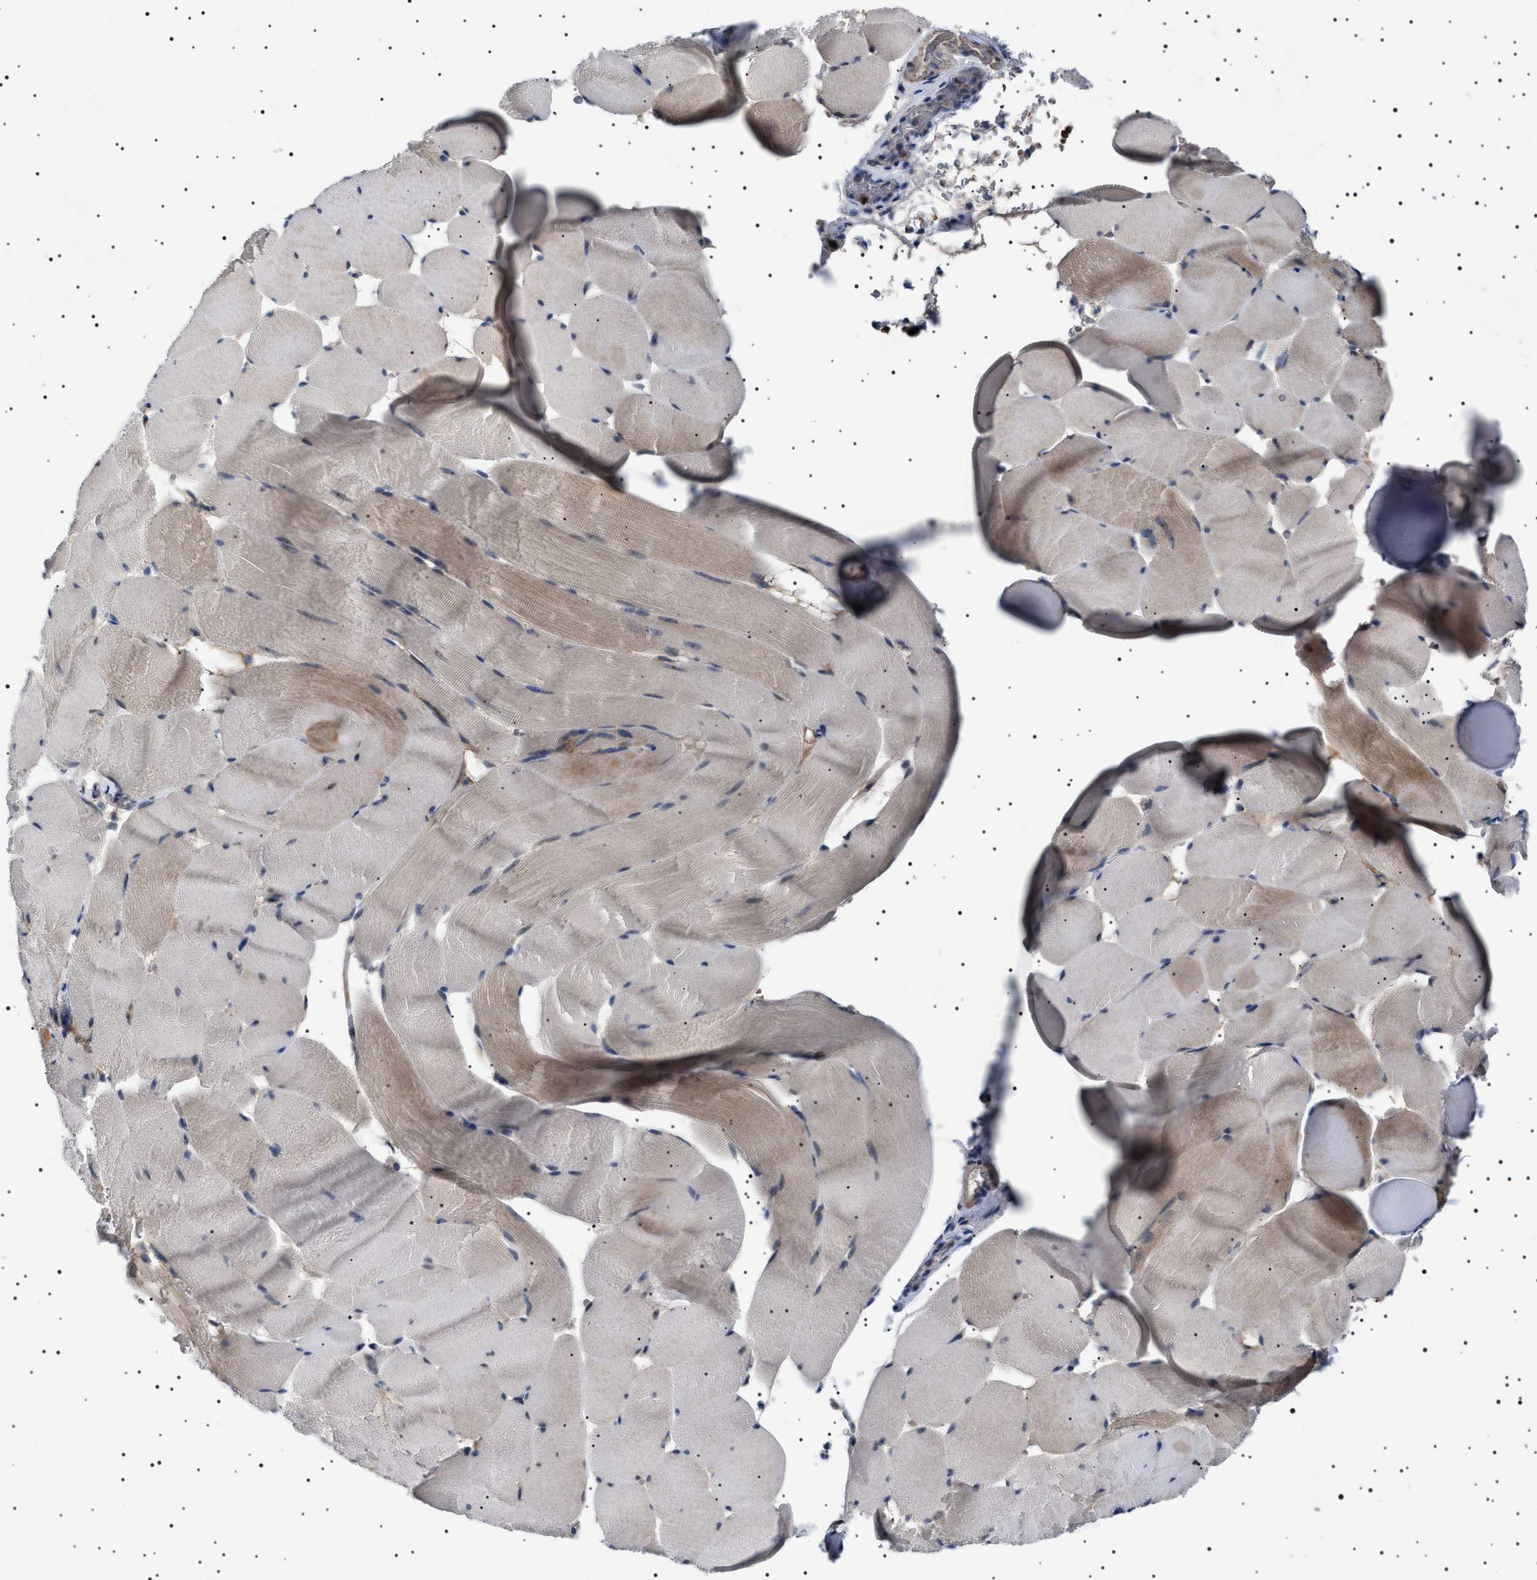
{"staining": {"intensity": "weak", "quantity": ">75%", "location": "cytoplasmic/membranous"}, "tissue": "skeletal muscle", "cell_type": "Myocytes", "image_type": "normal", "snomed": [{"axis": "morphology", "description": "Normal tissue, NOS"}, {"axis": "topography", "description": "Skeletal muscle"}], "caption": "High-magnification brightfield microscopy of normal skeletal muscle stained with DAB (3,3'-diaminobenzidine) (brown) and counterstained with hematoxylin (blue). myocytes exhibit weak cytoplasmic/membranous positivity is present in about>75% of cells.", "gene": "PTRH1", "patient": {"sex": "male", "age": 62}}